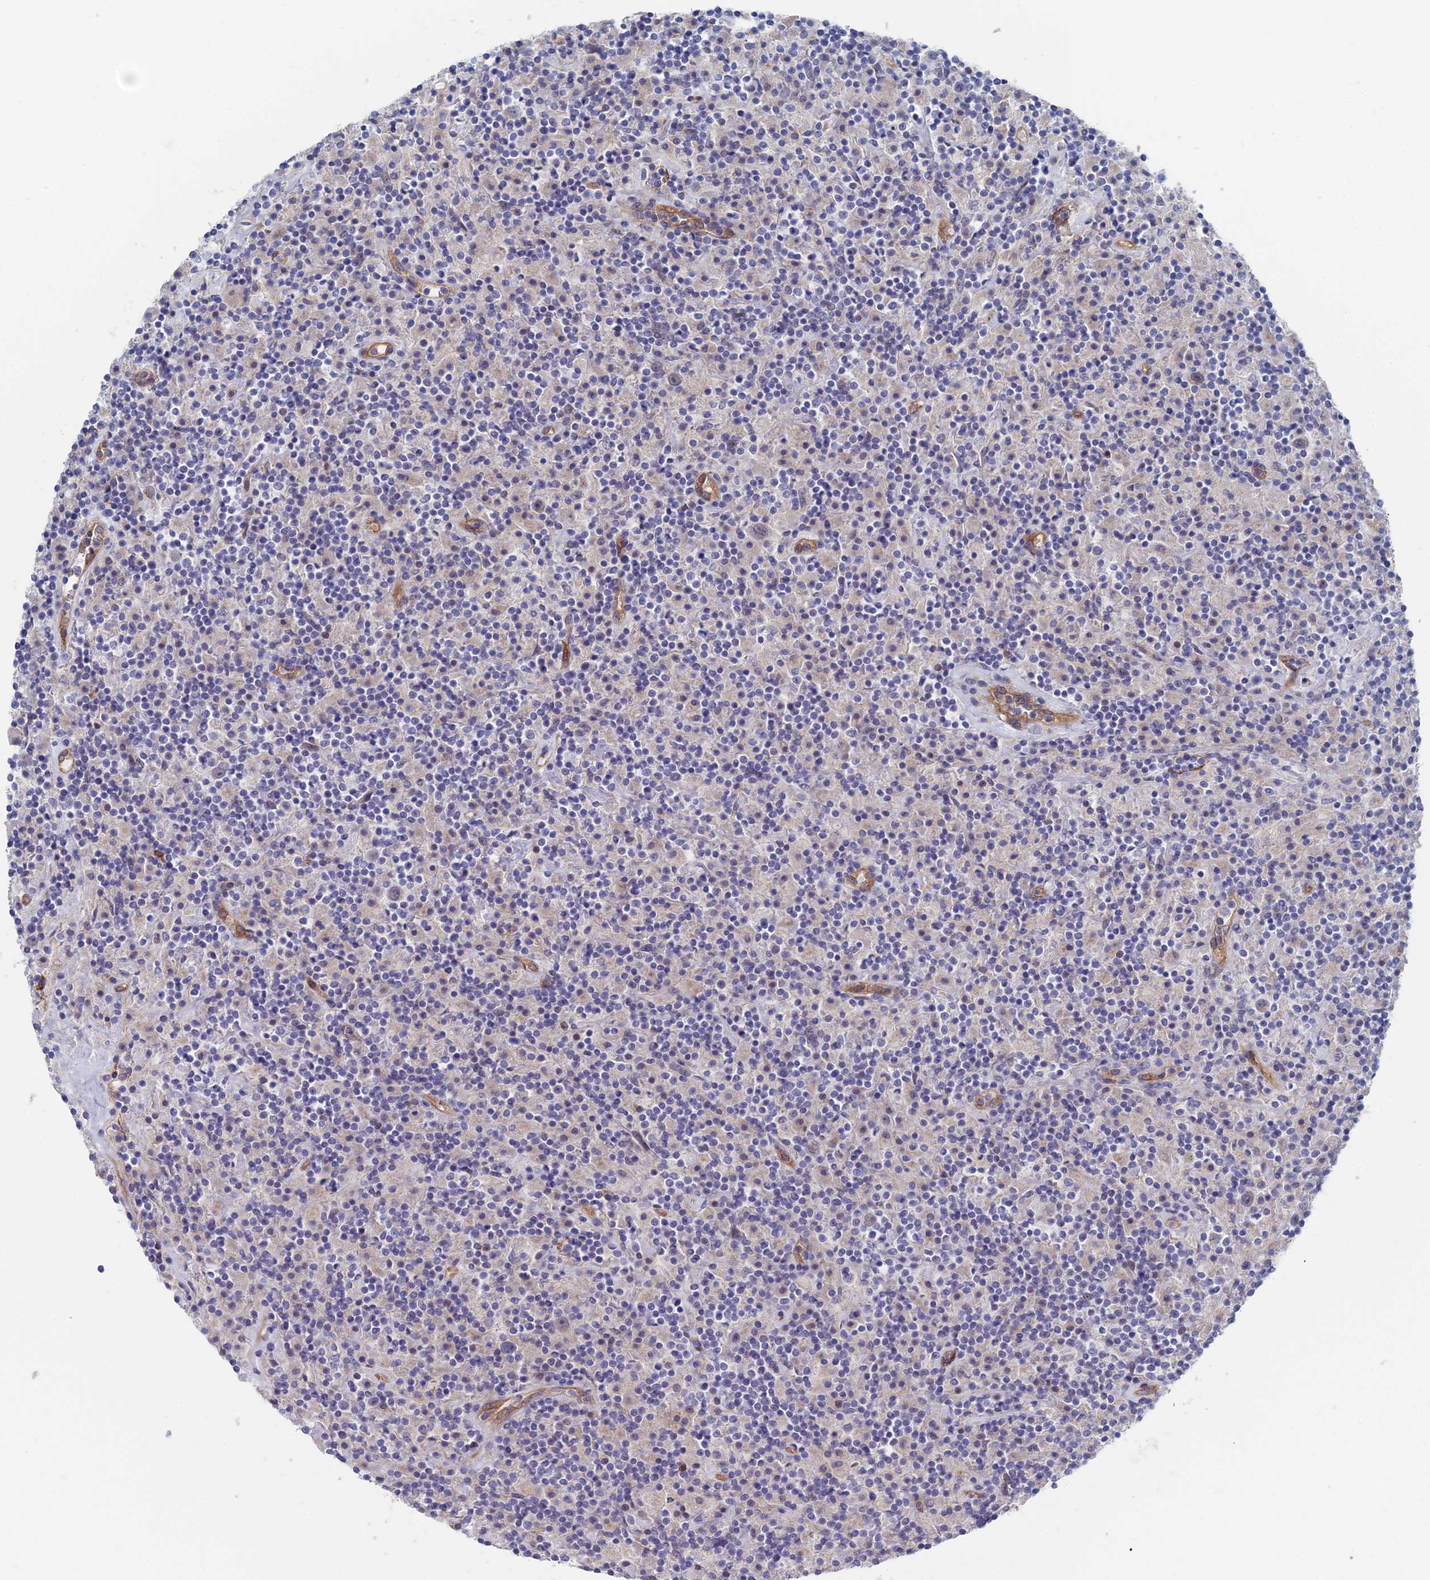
{"staining": {"intensity": "negative", "quantity": "none", "location": "none"}, "tissue": "lymphoma", "cell_type": "Tumor cells", "image_type": "cancer", "snomed": [{"axis": "morphology", "description": "Hodgkin's disease, NOS"}, {"axis": "topography", "description": "Lymph node"}], "caption": "DAB immunohistochemical staining of Hodgkin's disease displays no significant expression in tumor cells. The staining was performed using DAB to visualize the protein expression in brown, while the nuclei were stained in blue with hematoxylin (Magnification: 20x).", "gene": "ARAP3", "patient": {"sex": "male", "age": 70}}